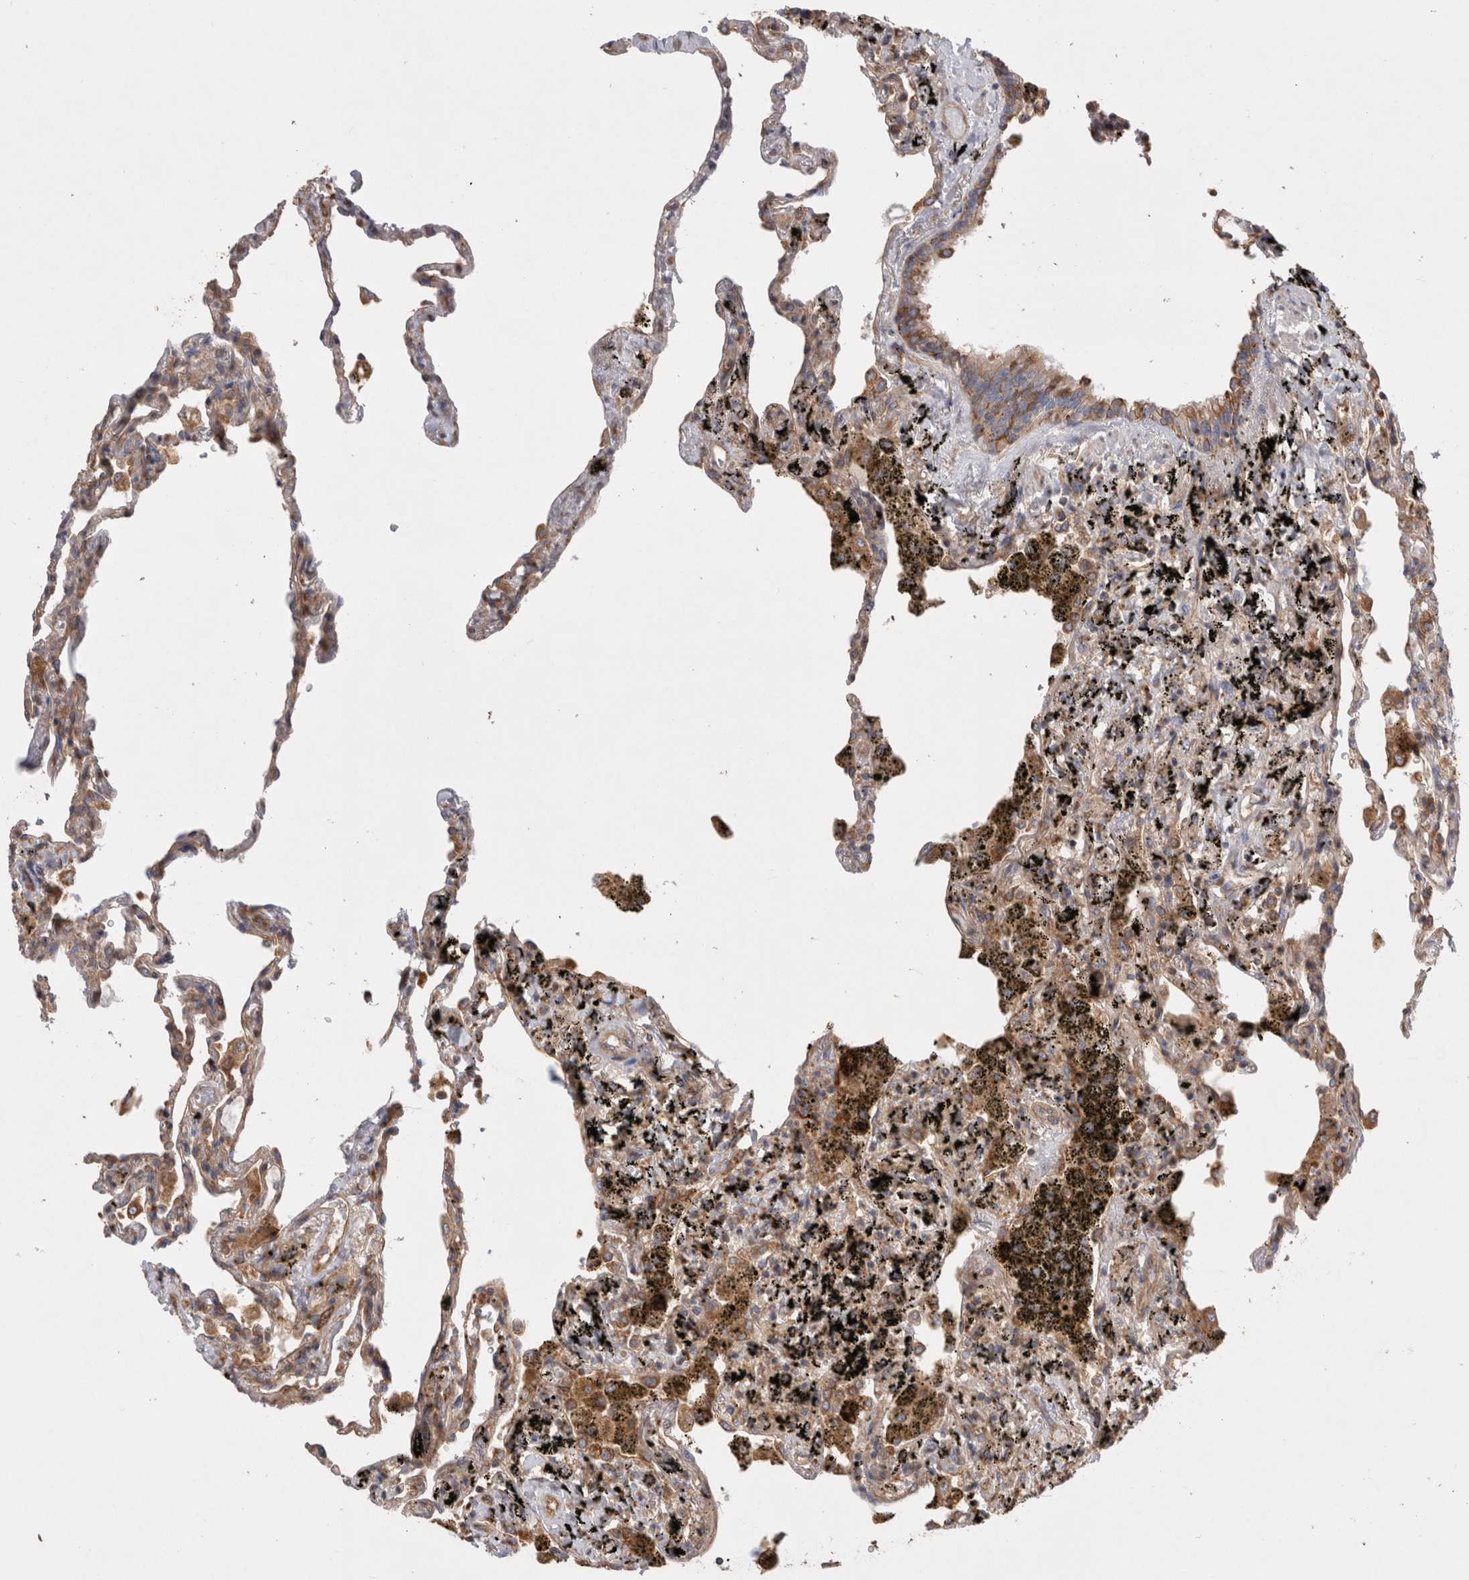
{"staining": {"intensity": "moderate", "quantity": "25%-75%", "location": "cytoplasmic/membranous"}, "tissue": "lung", "cell_type": "Alveolar cells", "image_type": "normal", "snomed": [{"axis": "morphology", "description": "Normal tissue, NOS"}, {"axis": "topography", "description": "Lung"}], "caption": "Approximately 25%-75% of alveolar cells in normal human lung exhibit moderate cytoplasmic/membranous protein expression as visualized by brown immunohistochemical staining.", "gene": "PDCD10", "patient": {"sex": "male", "age": 59}}